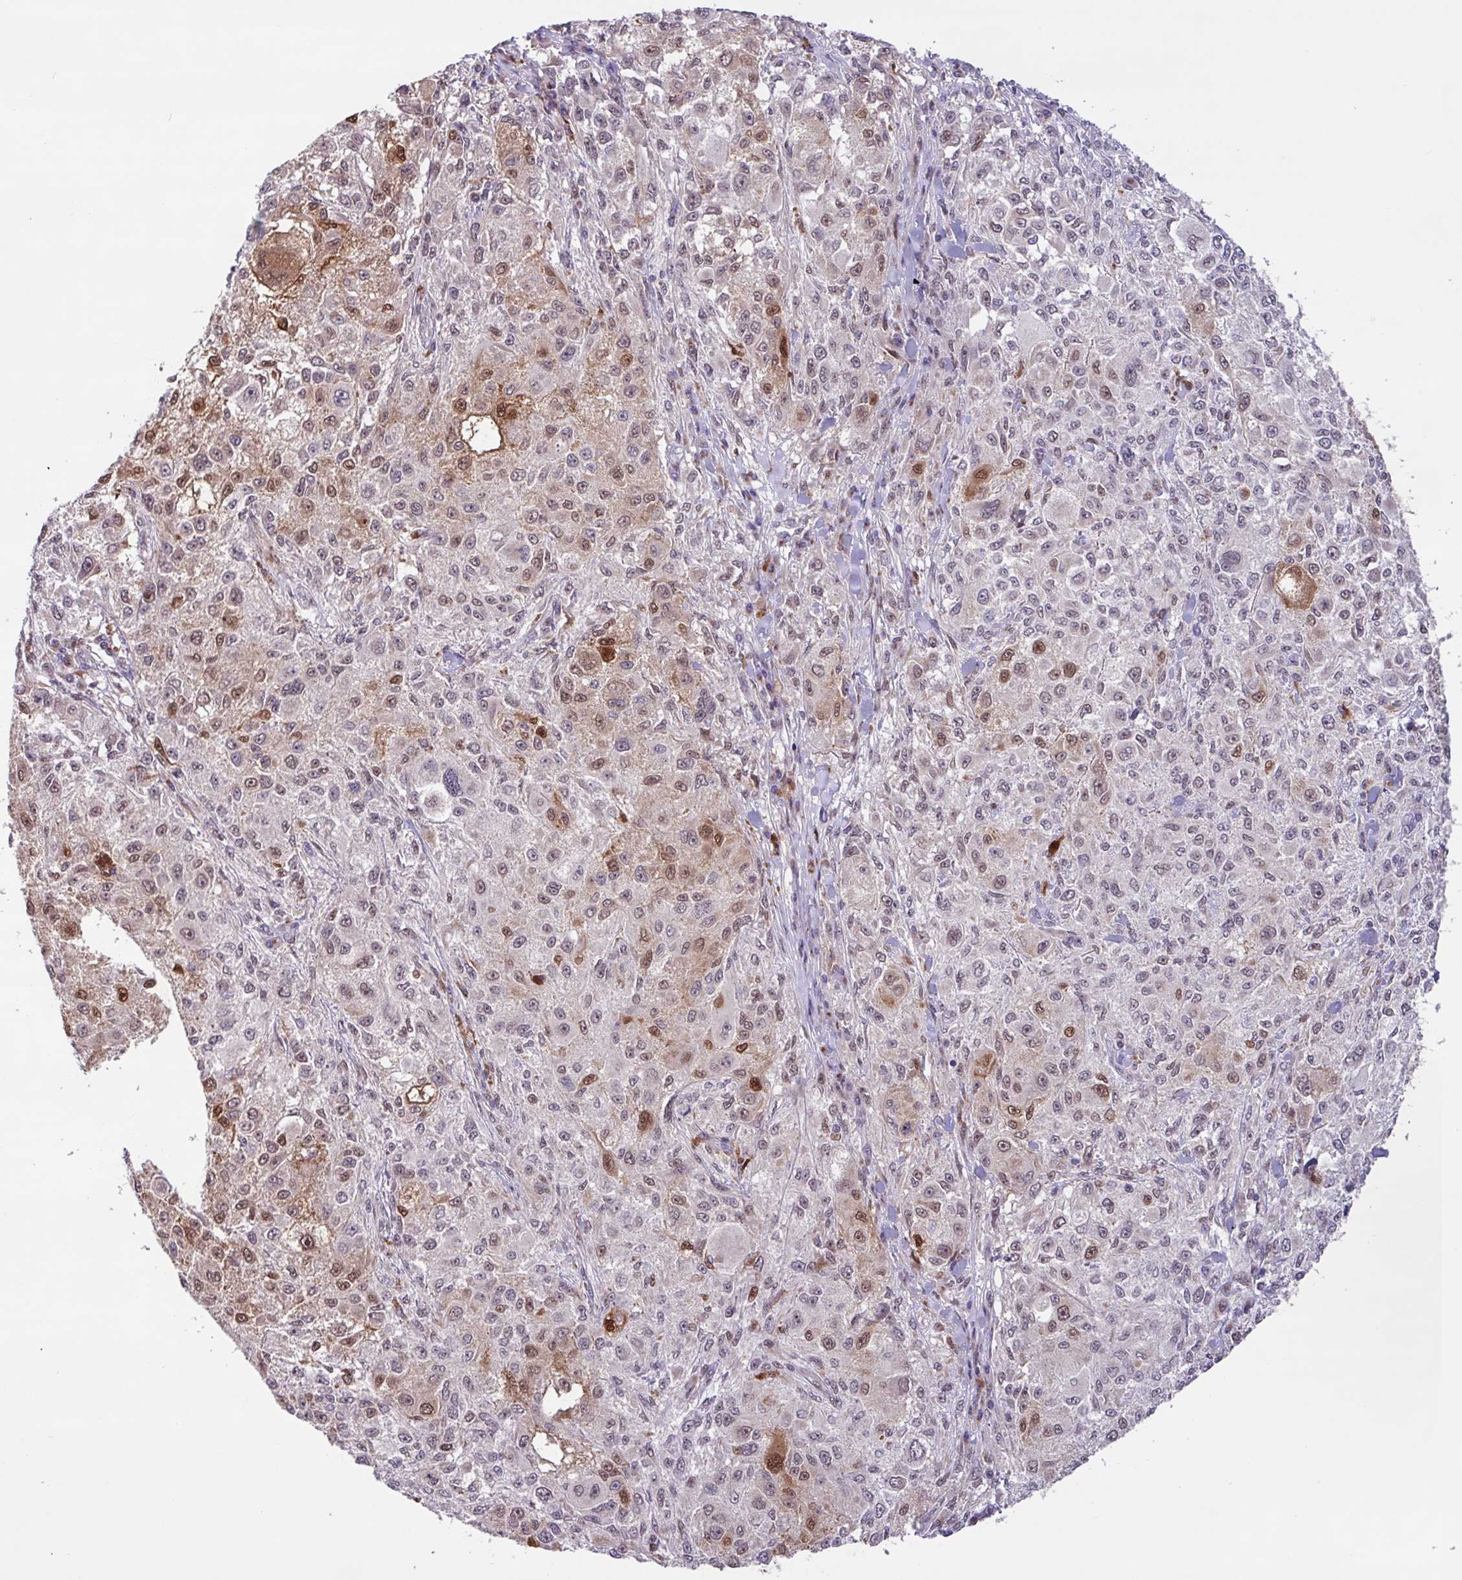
{"staining": {"intensity": "moderate", "quantity": "25%-75%", "location": "nuclear"}, "tissue": "melanoma", "cell_type": "Tumor cells", "image_type": "cancer", "snomed": [{"axis": "morphology", "description": "Necrosis, NOS"}, {"axis": "morphology", "description": "Malignant melanoma, NOS"}, {"axis": "topography", "description": "Skin"}], "caption": "DAB immunohistochemical staining of human melanoma displays moderate nuclear protein staining in about 25%-75% of tumor cells.", "gene": "BRD3", "patient": {"sex": "female", "age": 87}}